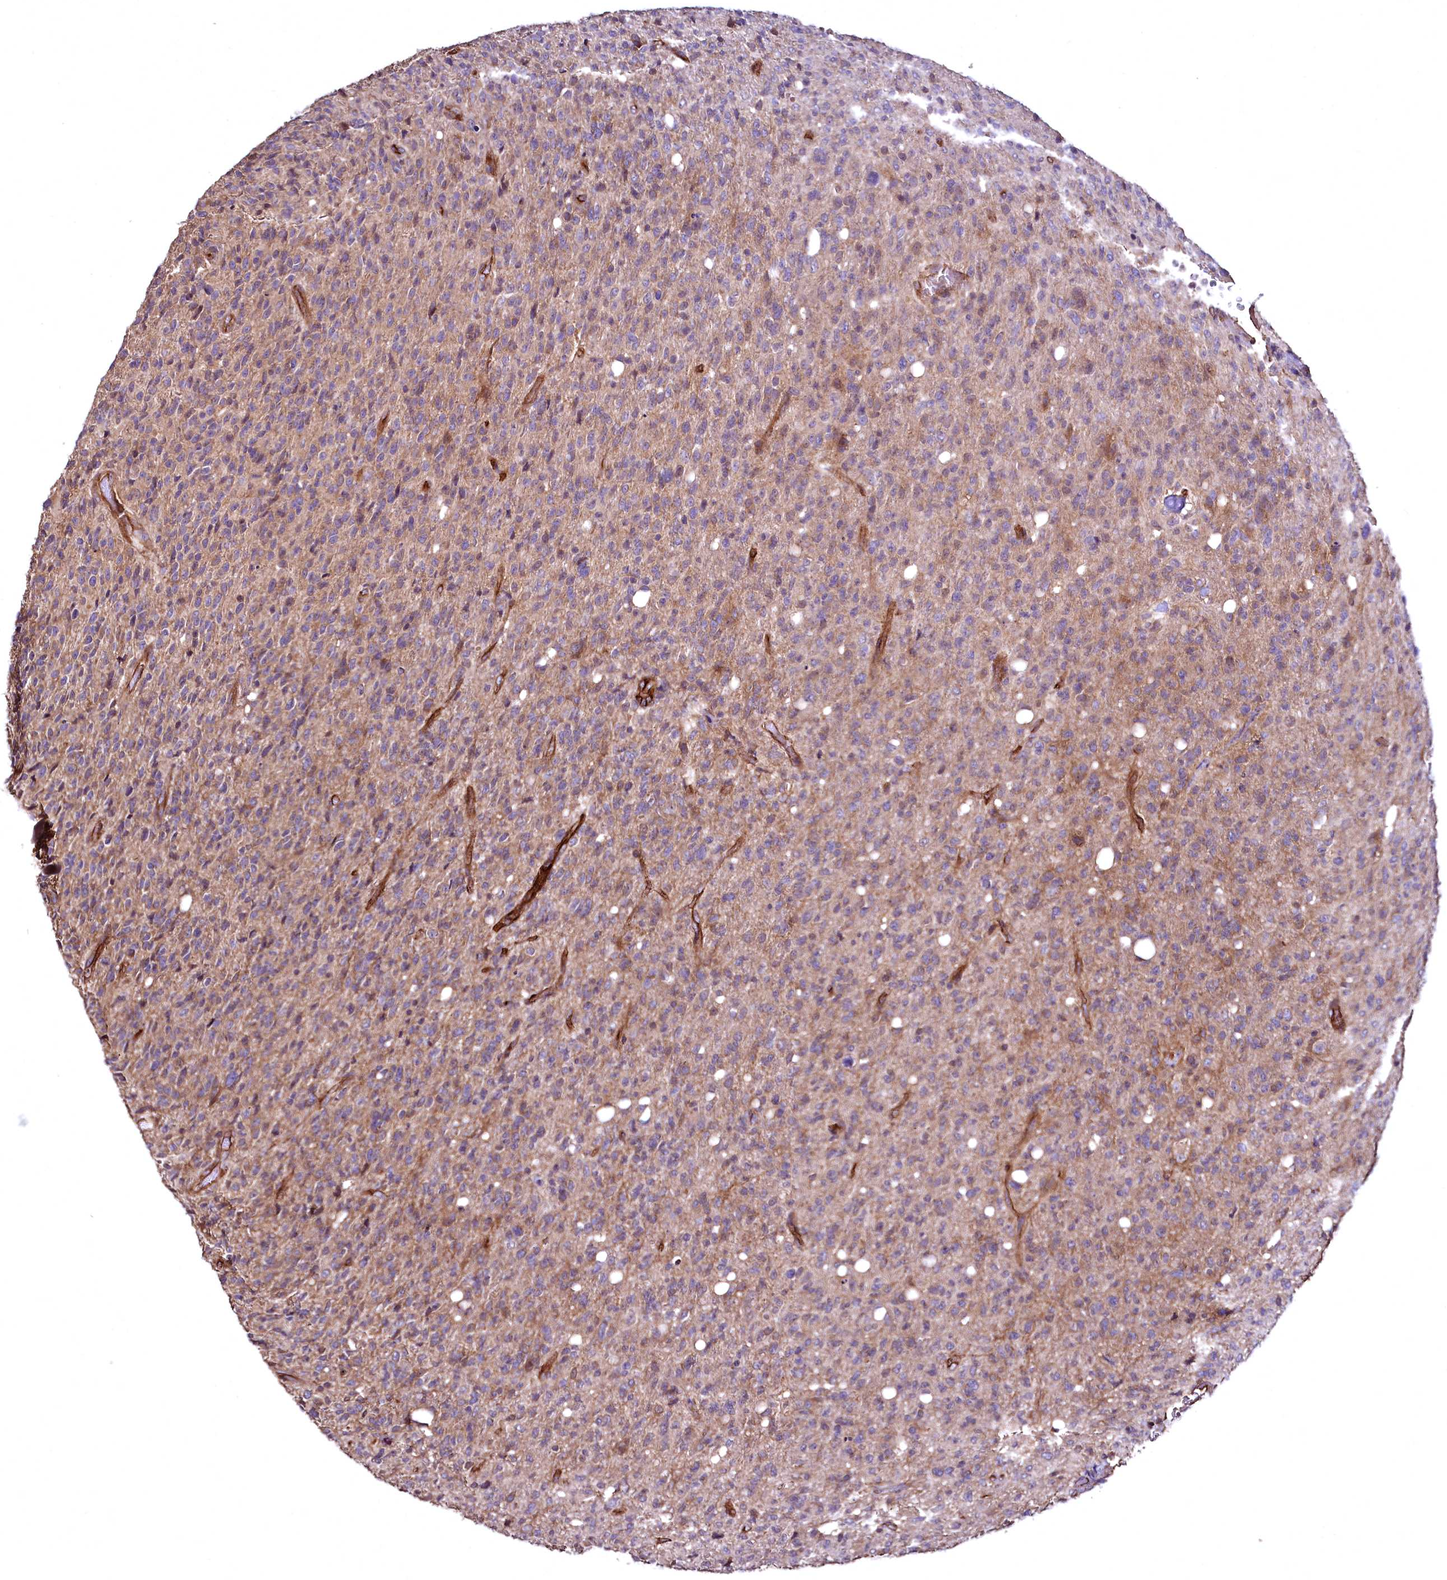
{"staining": {"intensity": "moderate", "quantity": "25%-75%", "location": "cytoplasmic/membranous"}, "tissue": "glioma", "cell_type": "Tumor cells", "image_type": "cancer", "snomed": [{"axis": "morphology", "description": "Glioma, malignant, High grade"}, {"axis": "topography", "description": "Brain"}], "caption": "Immunohistochemistry (IHC) (DAB) staining of glioma reveals moderate cytoplasmic/membranous protein staining in approximately 25%-75% of tumor cells. (Brightfield microscopy of DAB IHC at high magnification).", "gene": "TBCEL", "patient": {"sex": "female", "age": 57}}